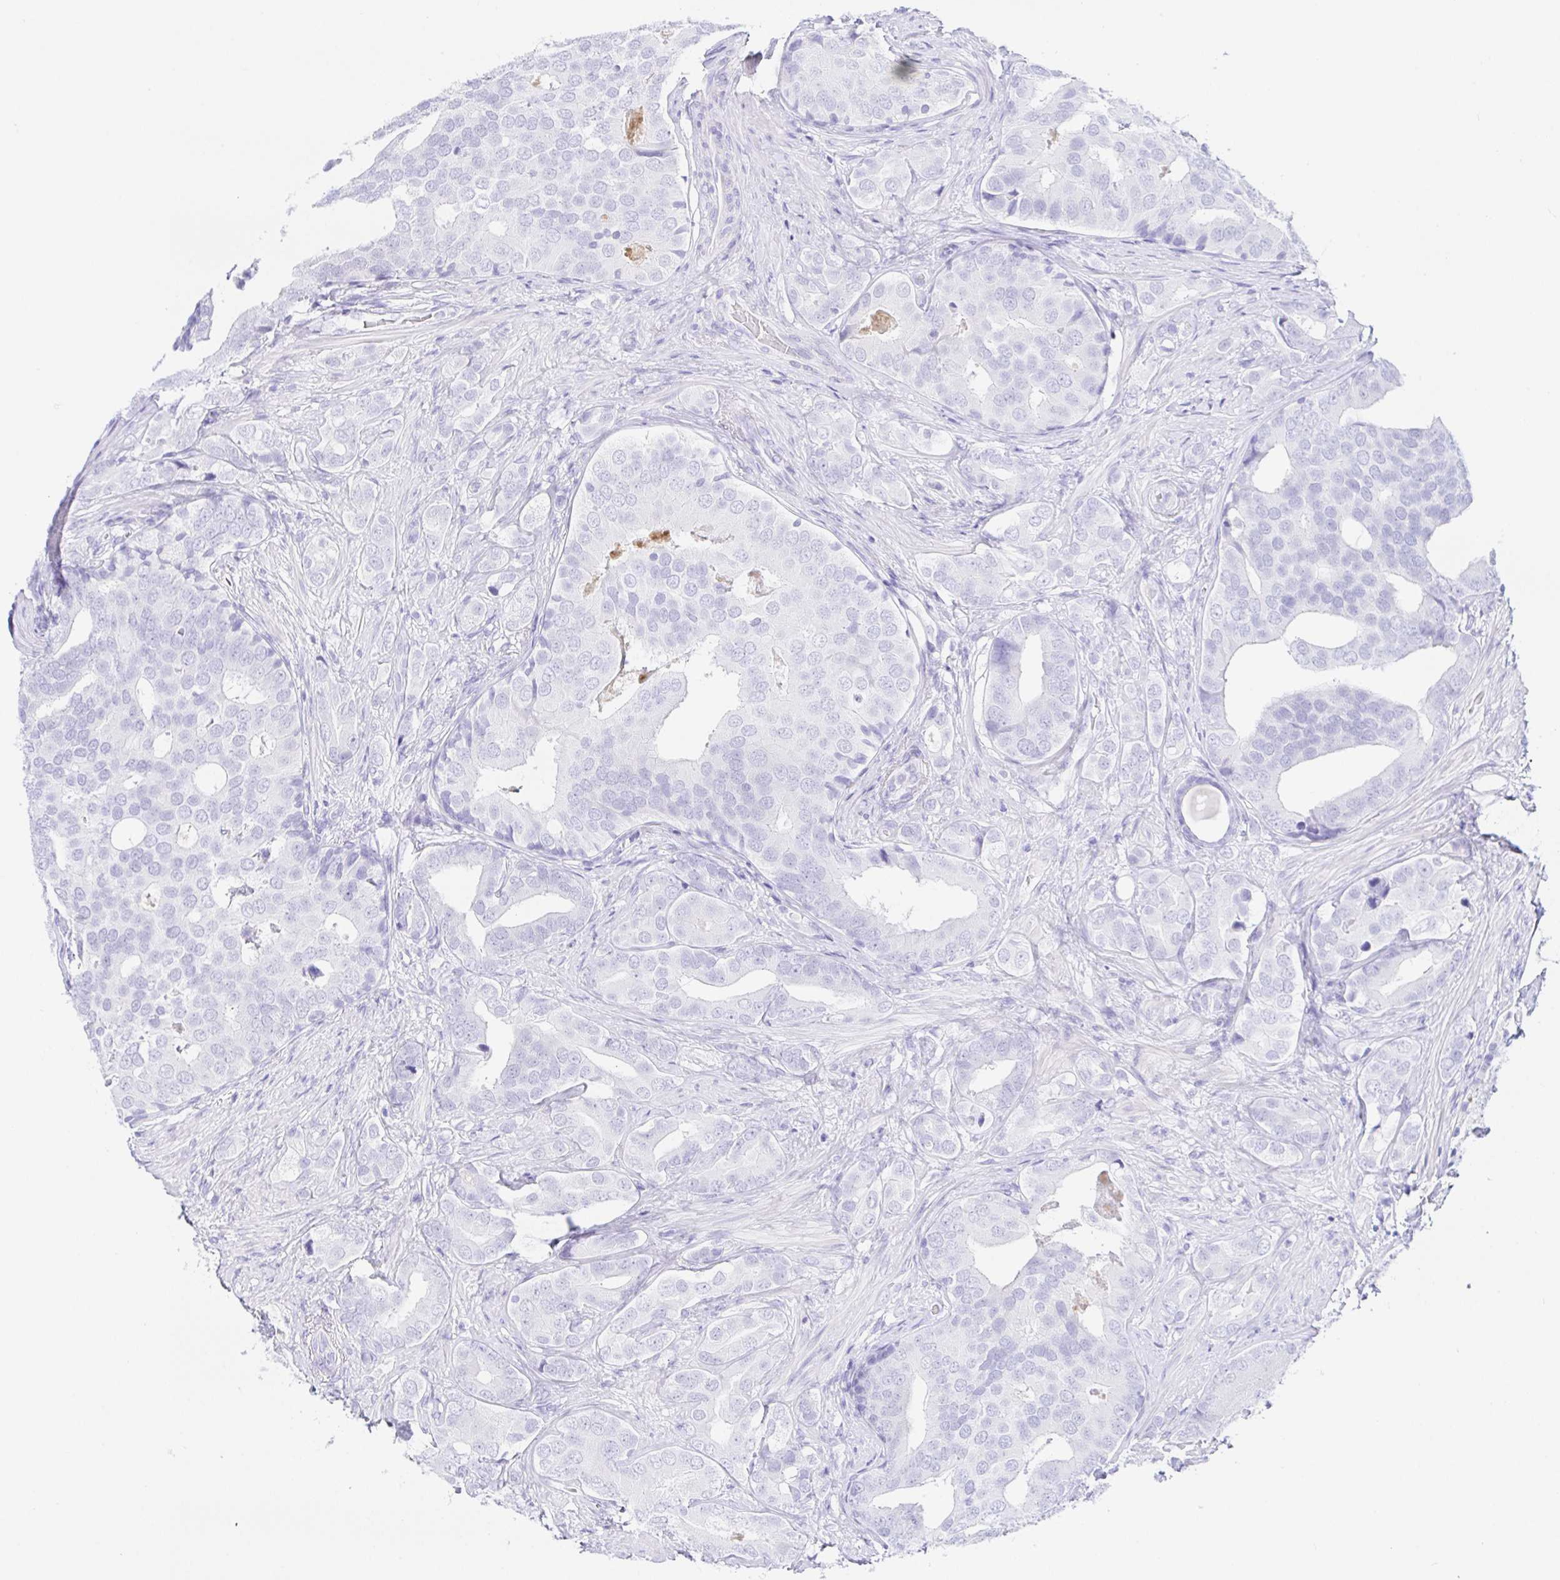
{"staining": {"intensity": "negative", "quantity": "none", "location": "none"}, "tissue": "prostate cancer", "cell_type": "Tumor cells", "image_type": "cancer", "snomed": [{"axis": "morphology", "description": "Adenocarcinoma, High grade"}, {"axis": "topography", "description": "Prostate"}], "caption": "Immunohistochemical staining of prostate cancer (high-grade adenocarcinoma) shows no significant positivity in tumor cells.", "gene": "PAX8", "patient": {"sex": "male", "age": 62}}